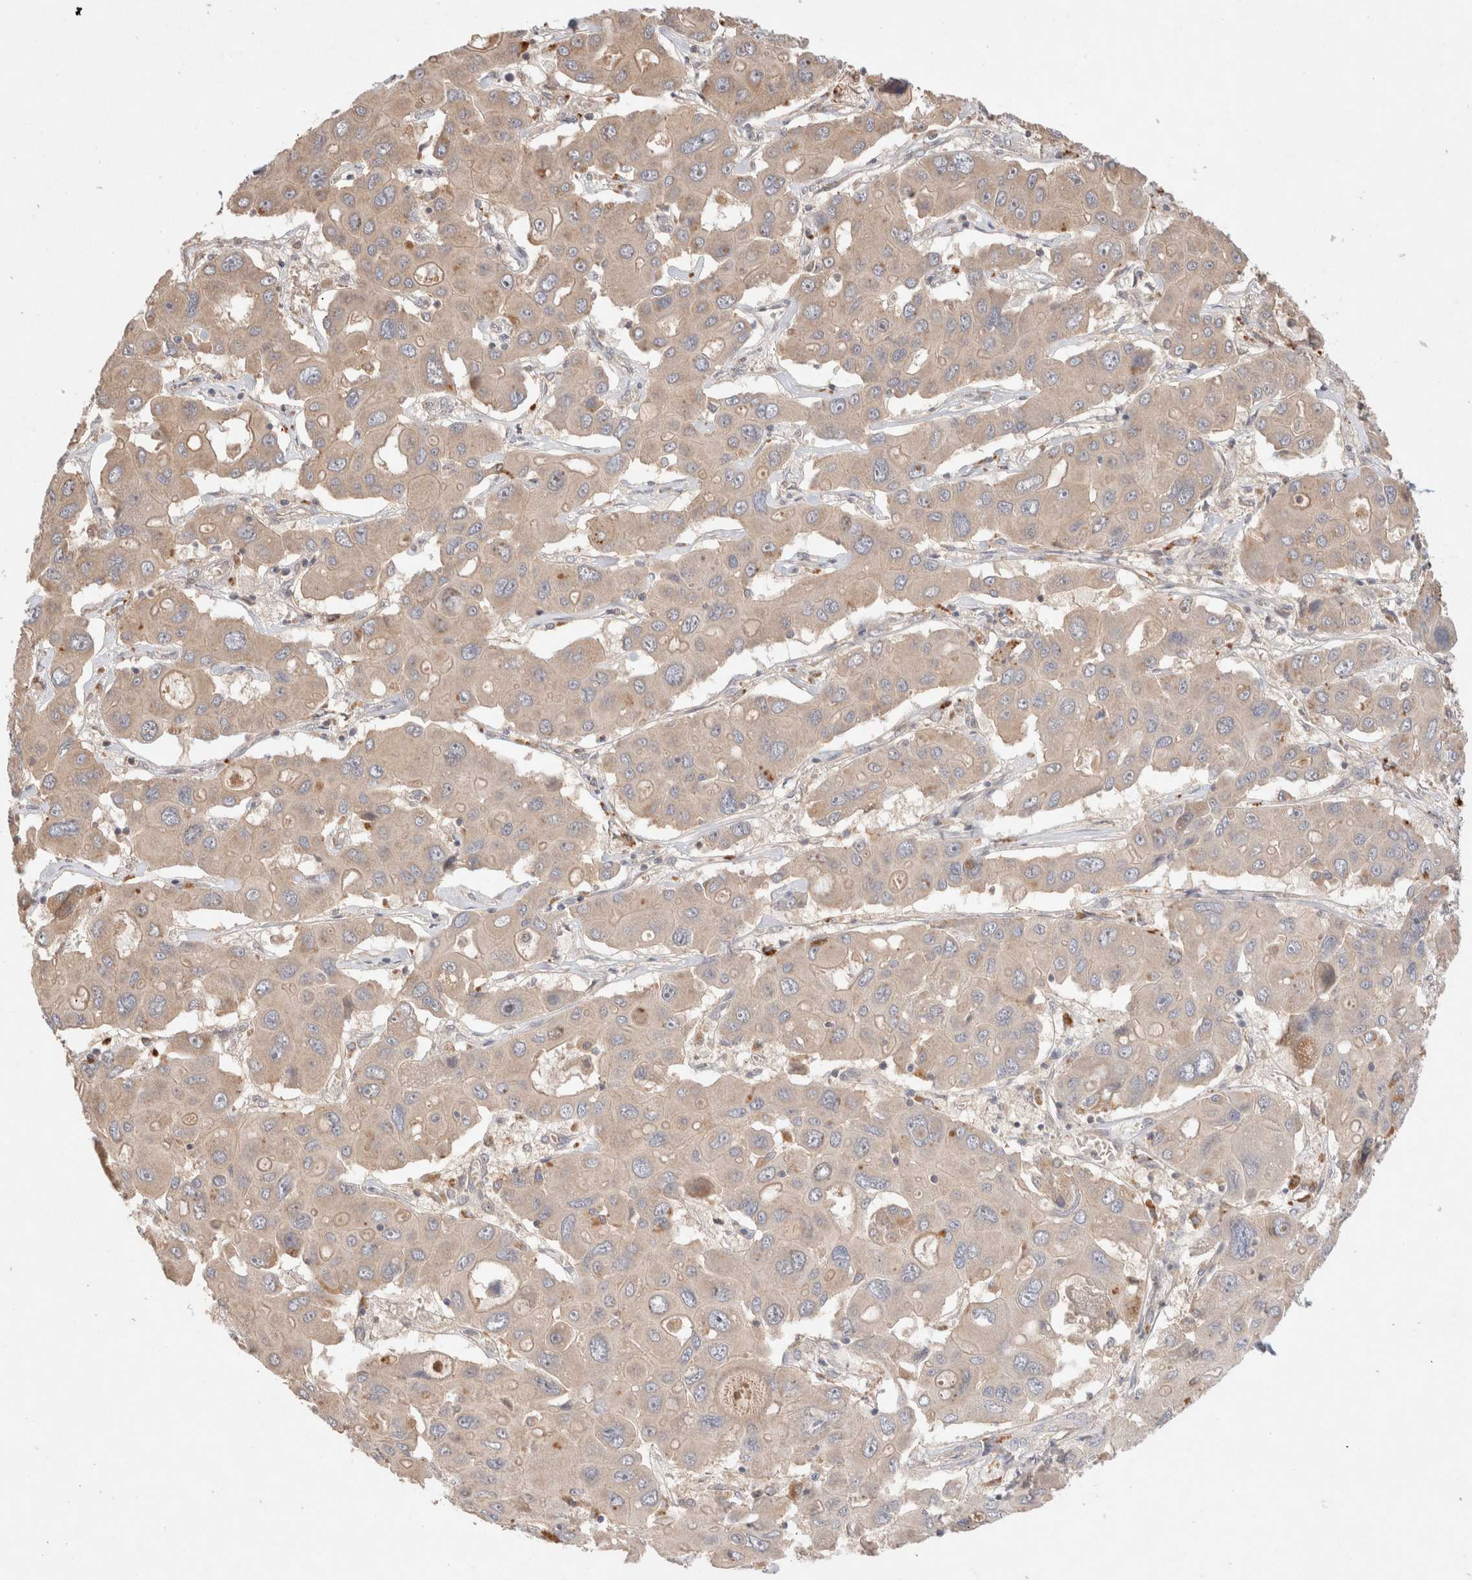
{"staining": {"intensity": "weak", "quantity": ">75%", "location": "cytoplasmic/membranous"}, "tissue": "liver cancer", "cell_type": "Tumor cells", "image_type": "cancer", "snomed": [{"axis": "morphology", "description": "Cholangiocarcinoma"}, {"axis": "topography", "description": "Liver"}], "caption": "The immunohistochemical stain shows weak cytoplasmic/membranous expression in tumor cells of cholangiocarcinoma (liver) tissue. (IHC, brightfield microscopy, high magnification).", "gene": "KLHL20", "patient": {"sex": "male", "age": 67}}